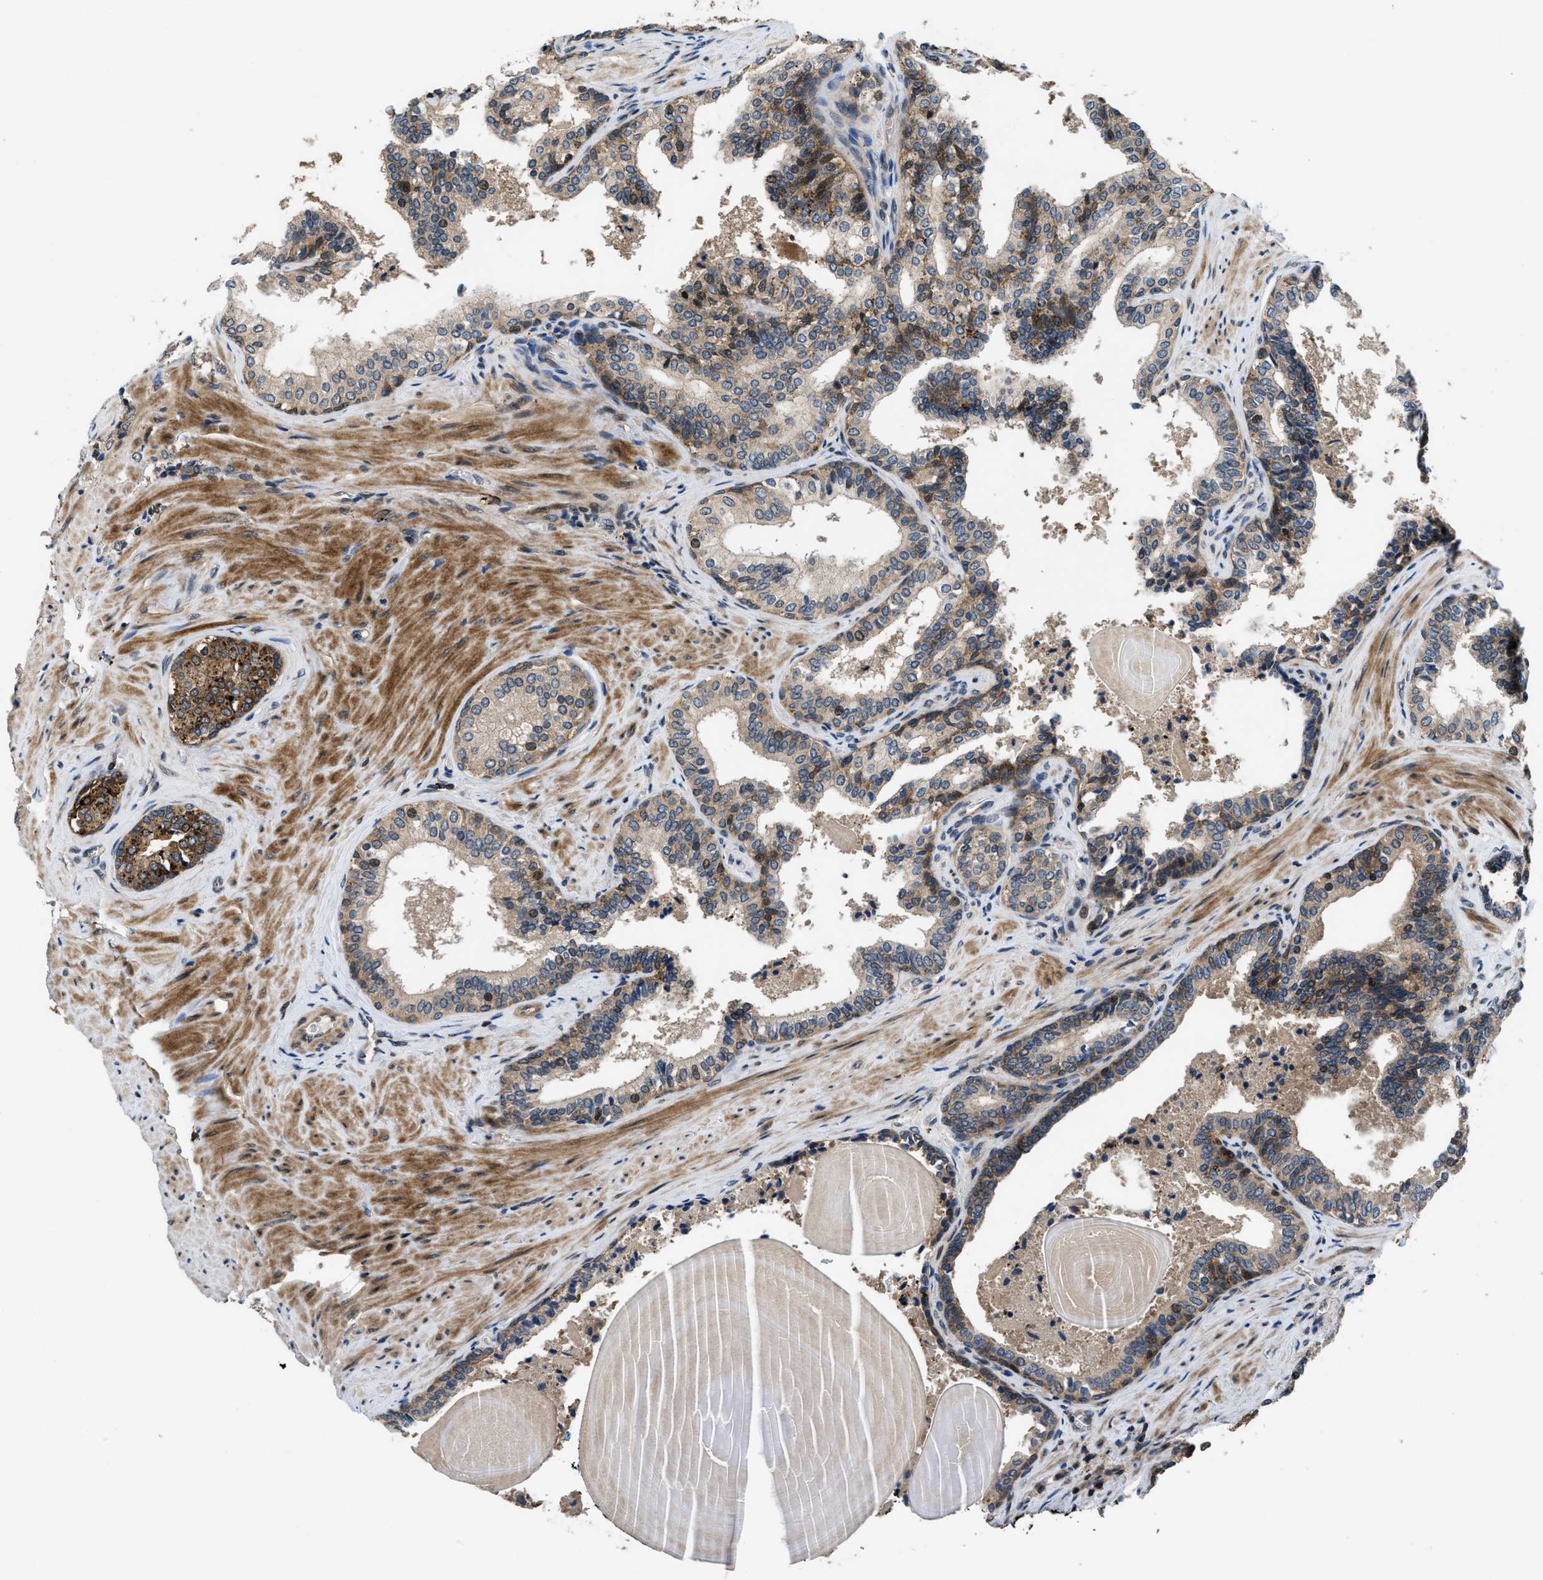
{"staining": {"intensity": "moderate", "quantity": ">75%", "location": "cytoplasmic/membranous"}, "tissue": "prostate cancer", "cell_type": "Tumor cells", "image_type": "cancer", "snomed": [{"axis": "morphology", "description": "Adenocarcinoma, Low grade"}, {"axis": "topography", "description": "Prostate"}], "caption": "Brown immunohistochemical staining in low-grade adenocarcinoma (prostate) displays moderate cytoplasmic/membranous staining in about >75% of tumor cells.", "gene": "CTBS", "patient": {"sex": "male", "age": 60}}